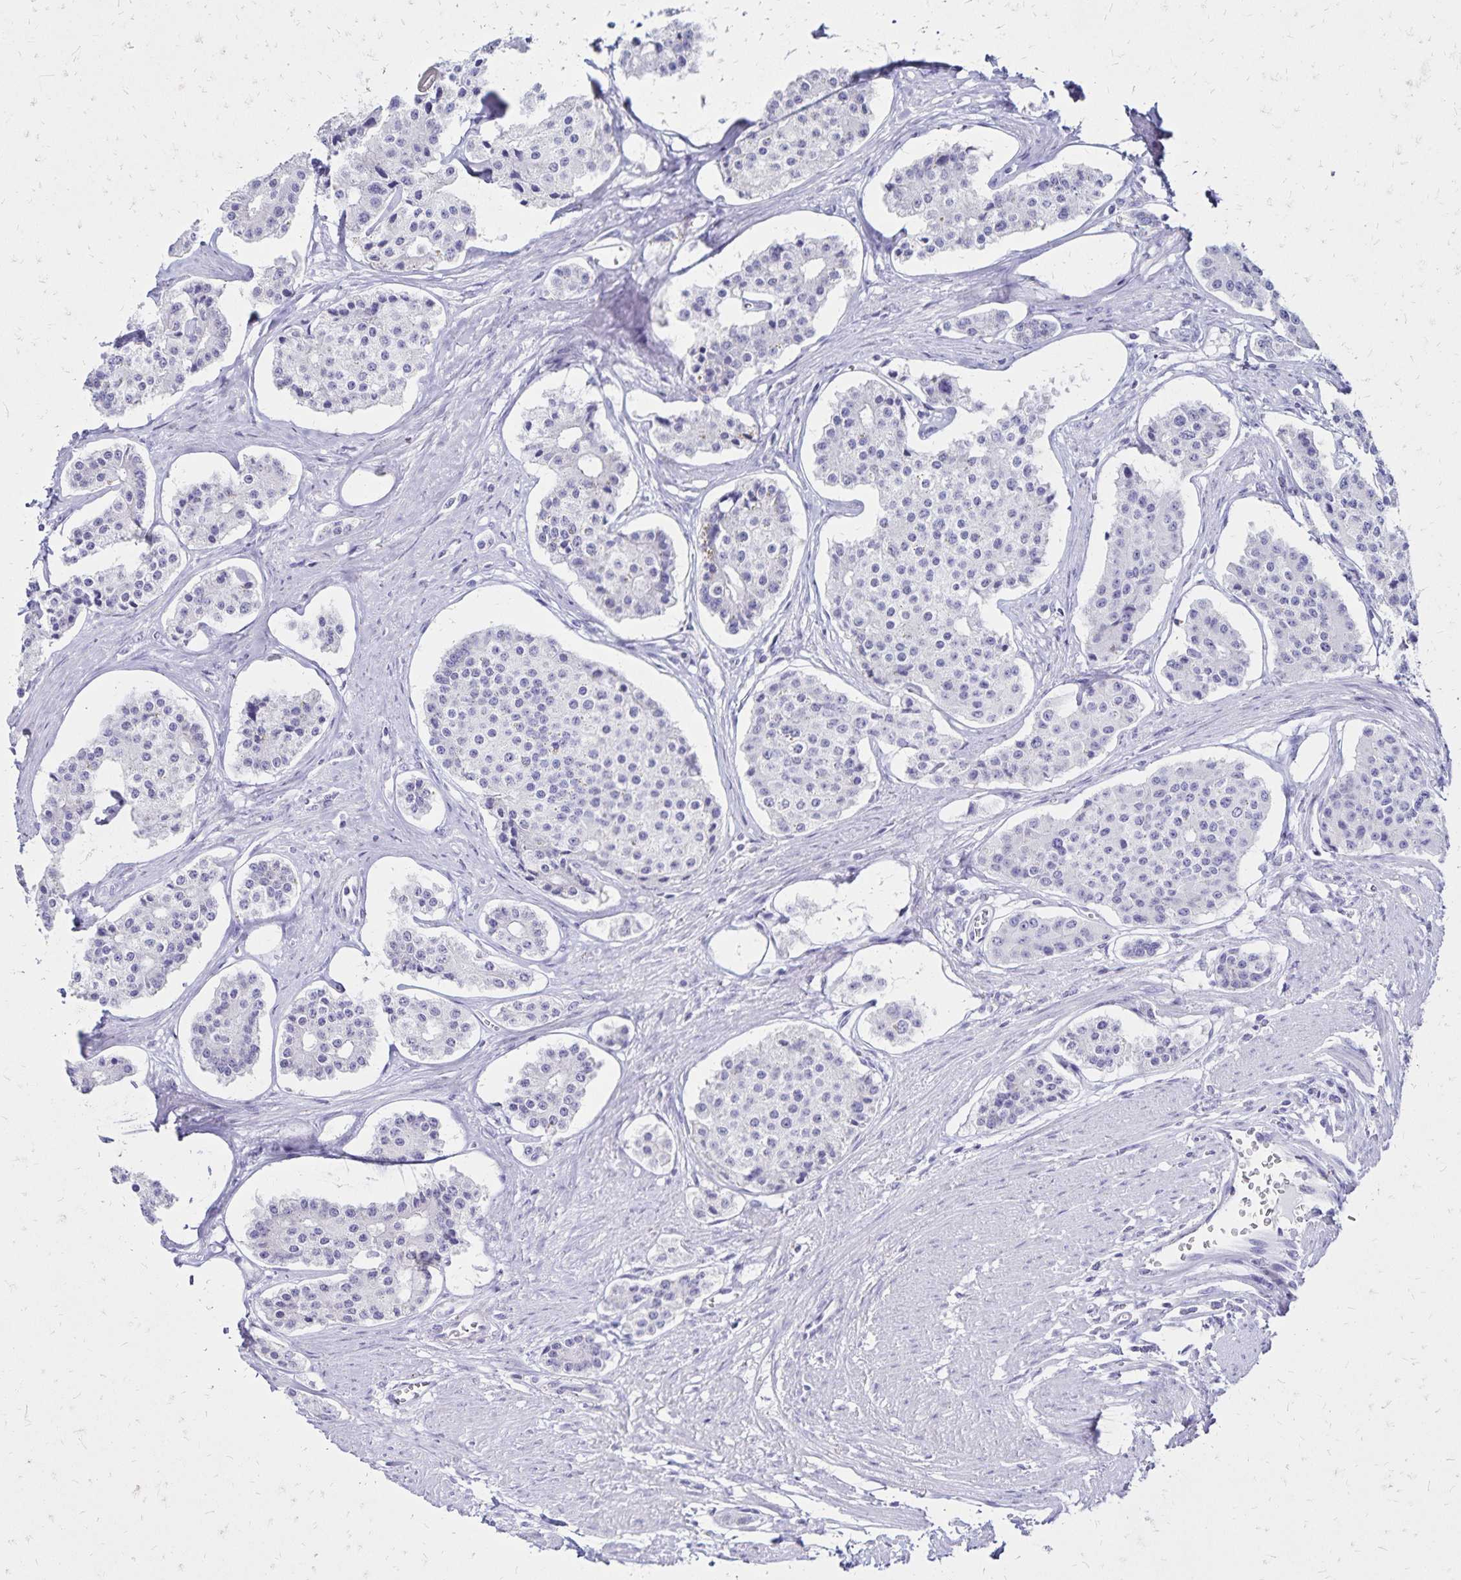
{"staining": {"intensity": "negative", "quantity": "none", "location": "none"}, "tissue": "carcinoid", "cell_type": "Tumor cells", "image_type": "cancer", "snomed": [{"axis": "morphology", "description": "Carcinoid, malignant, NOS"}, {"axis": "topography", "description": "Small intestine"}], "caption": "The image shows no significant expression in tumor cells of malignant carcinoid.", "gene": "LIN28B", "patient": {"sex": "female", "age": 65}}